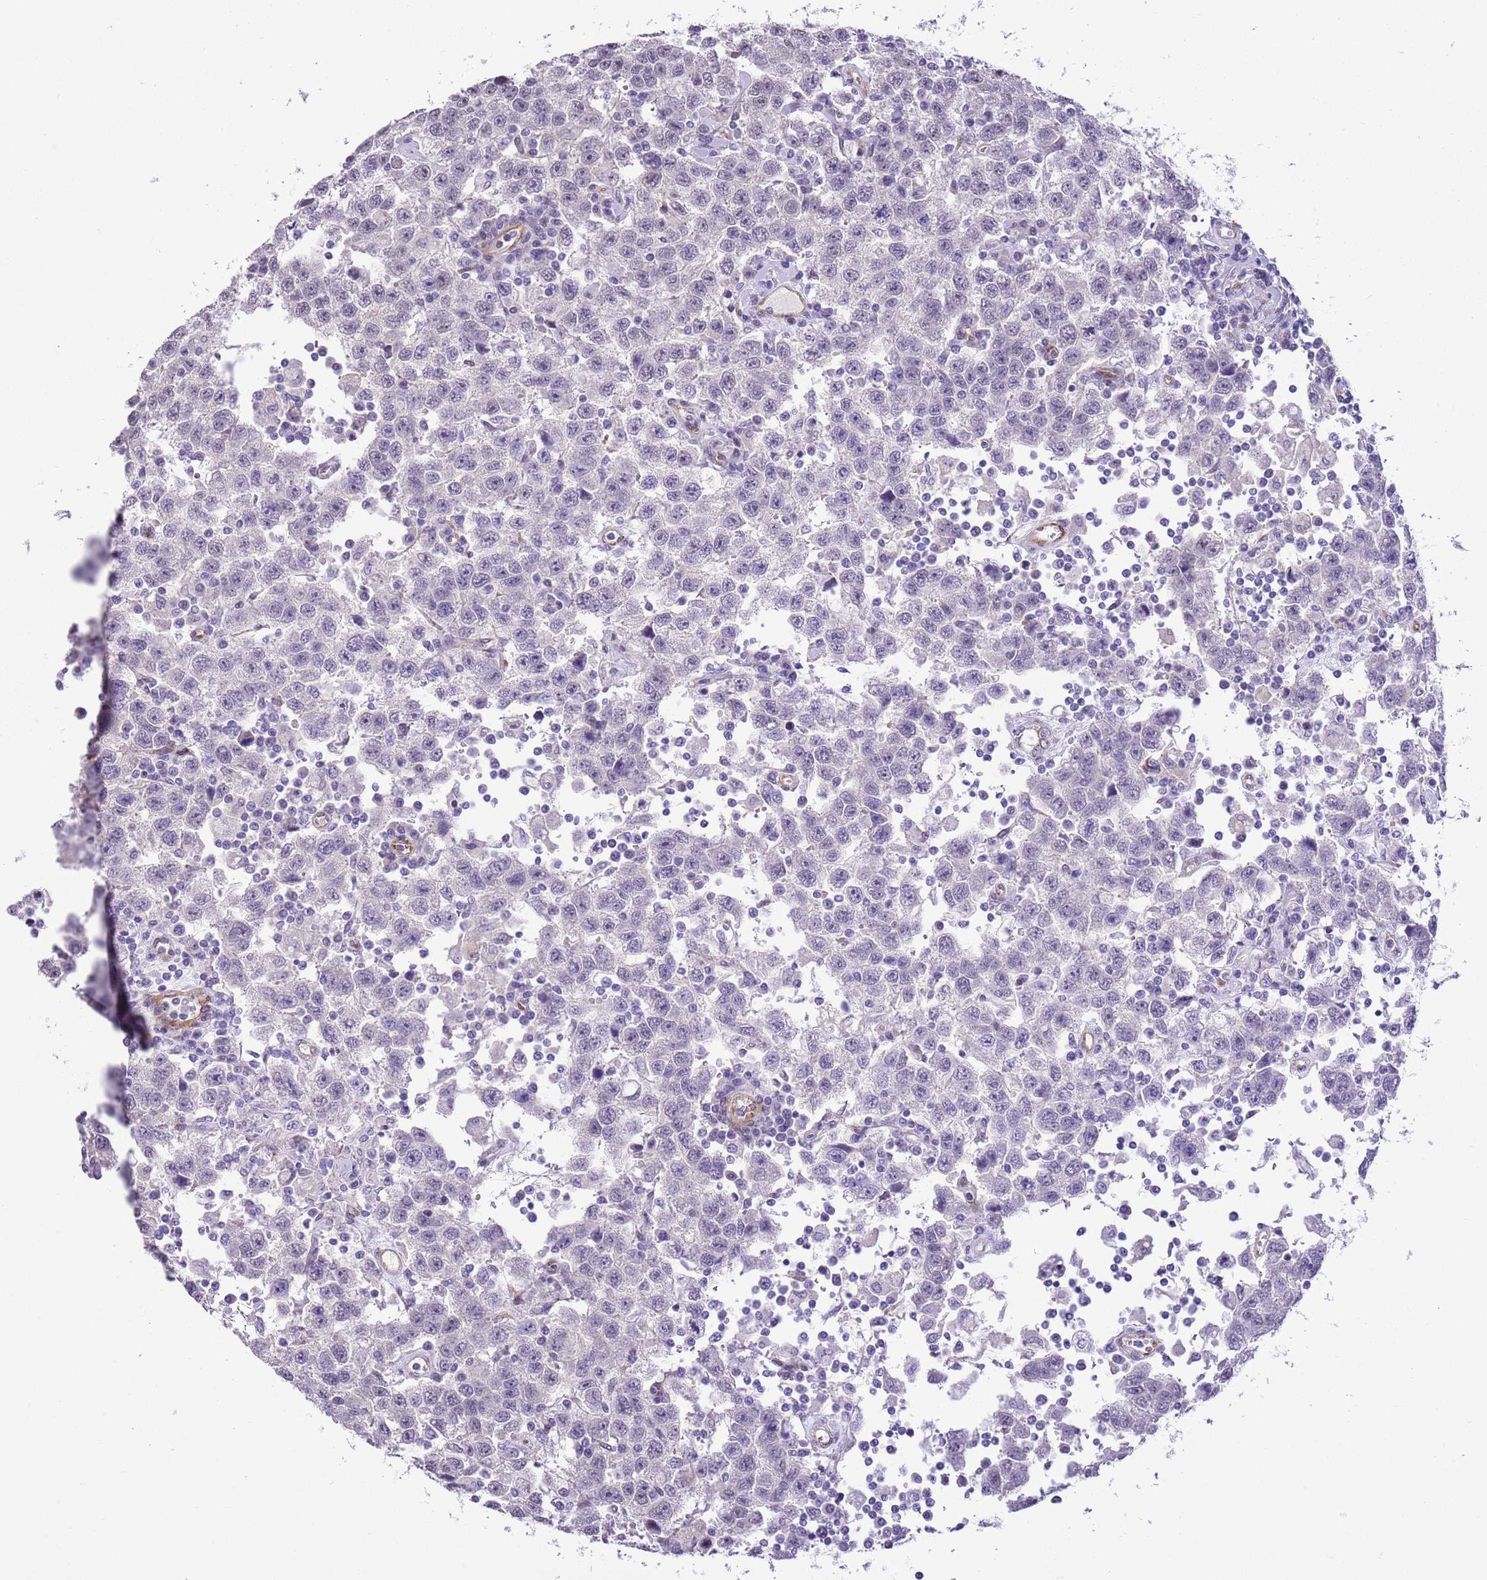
{"staining": {"intensity": "negative", "quantity": "none", "location": "none"}, "tissue": "testis cancer", "cell_type": "Tumor cells", "image_type": "cancer", "snomed": [{"axis": "morphology", "description": "Seminoma, NOS"}, {"axis": "topography", "description": "Testis"}], "caption": "Photomicrograph shows no protein staining in tumor cells of testis cancer (seminoma) tissue.", "gene": "MRPL32", "patient": {"sex": "male", "age": 41}}